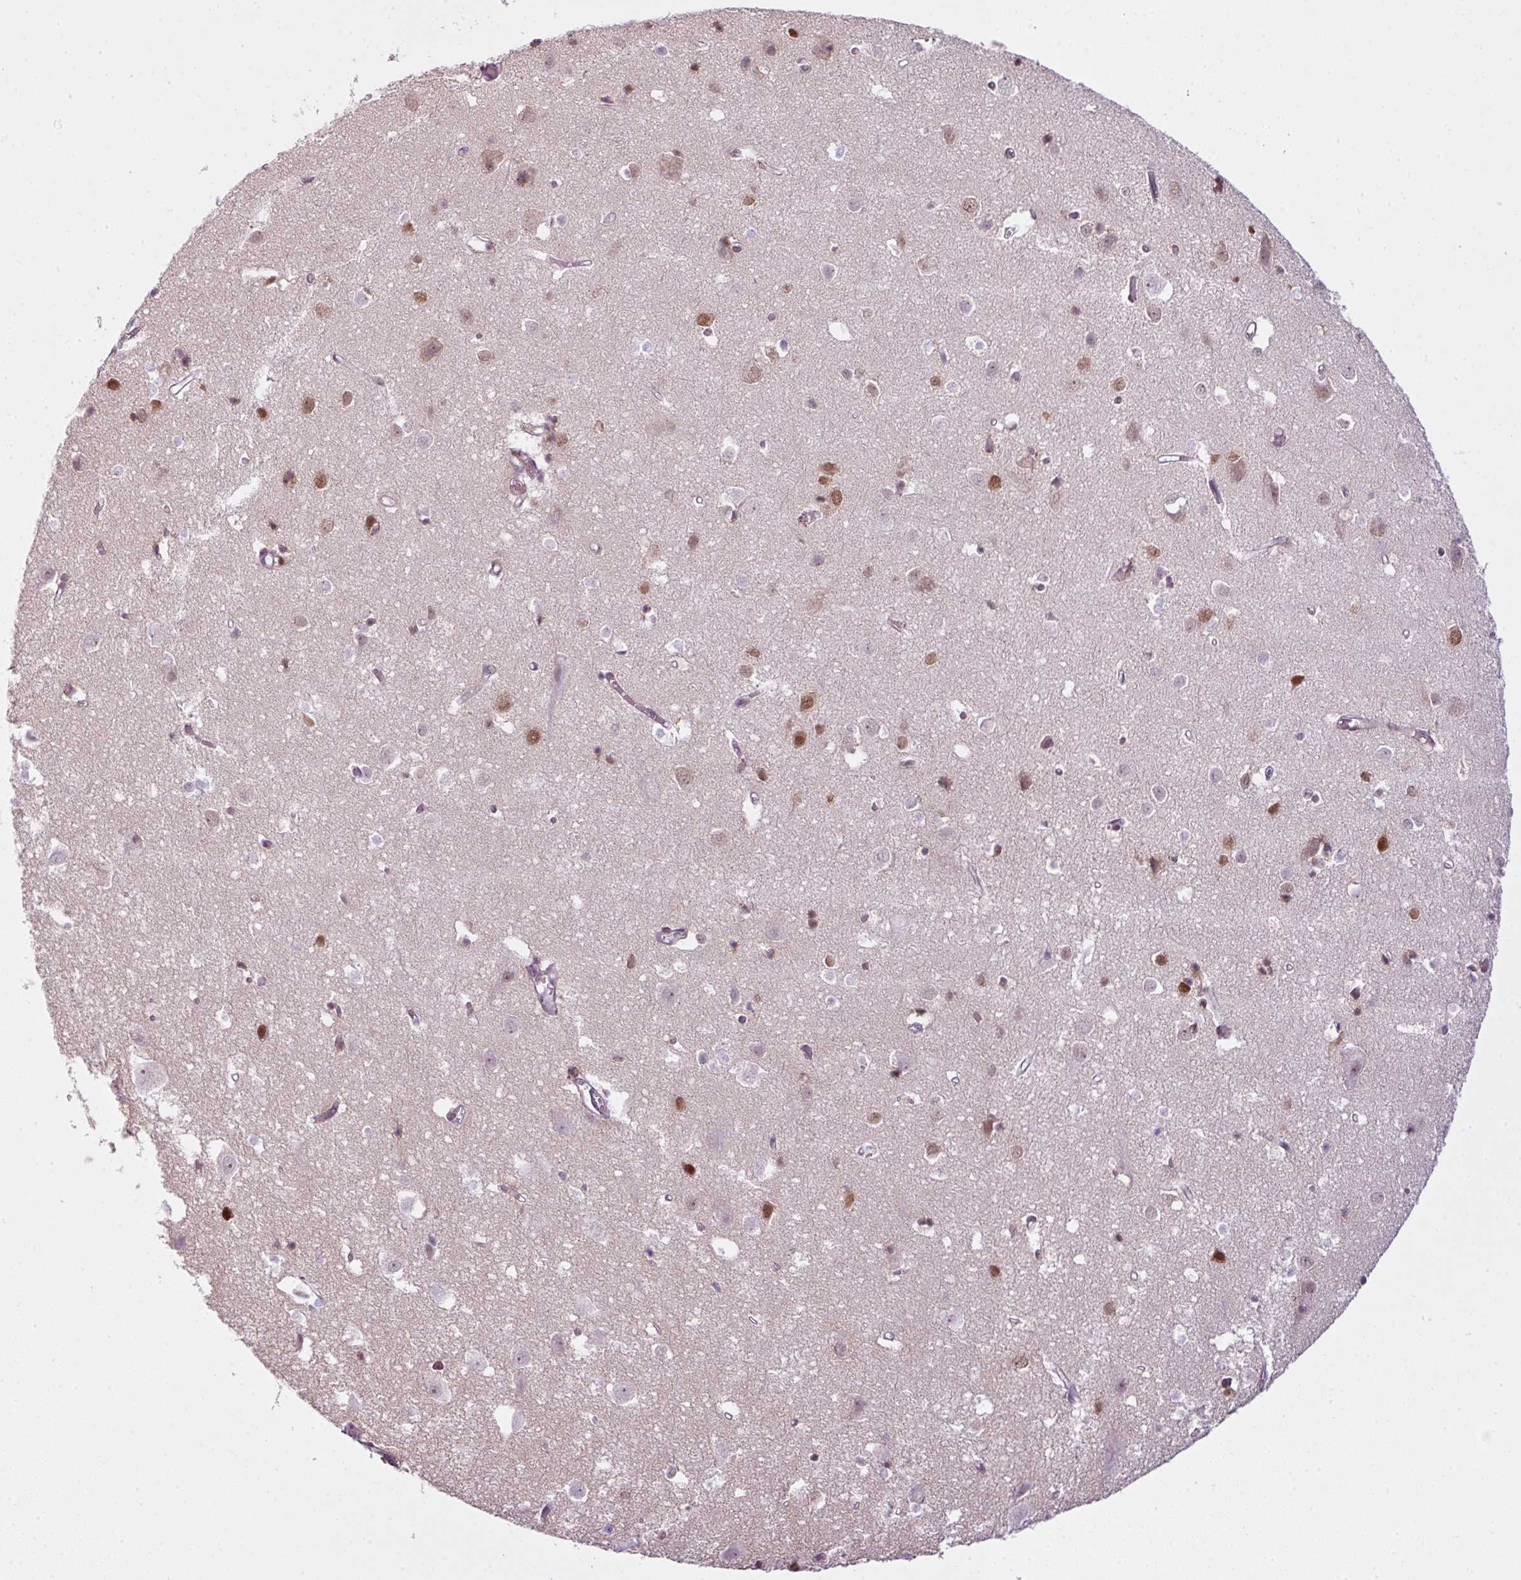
{"staining": {"intensity": "weak", "quantity": "25%-75%", "location": "nuclear"}, "tissue": "cerebral cortex", "cell_type": "Endothelial cells", "image_type": "normal", "snomed": [{"axis": "morphology", "description": "Normal tissue, NOS"}, {"axis": "topography", "description": "Cerebral cortex"}], "caption": "Immunohistochemistry of benign human cerebral cortex shows low levels of weak nuclear expression in approximately 25%-75% of endothelial cells. The staining was performed using DAB to visualize the protein expression in brown, while the nuclei were stained in blue with hematoxylin (Magnification: 20x).", "gene": "ARL6IP4", "patient": {"sex": "male", "age": 70}}